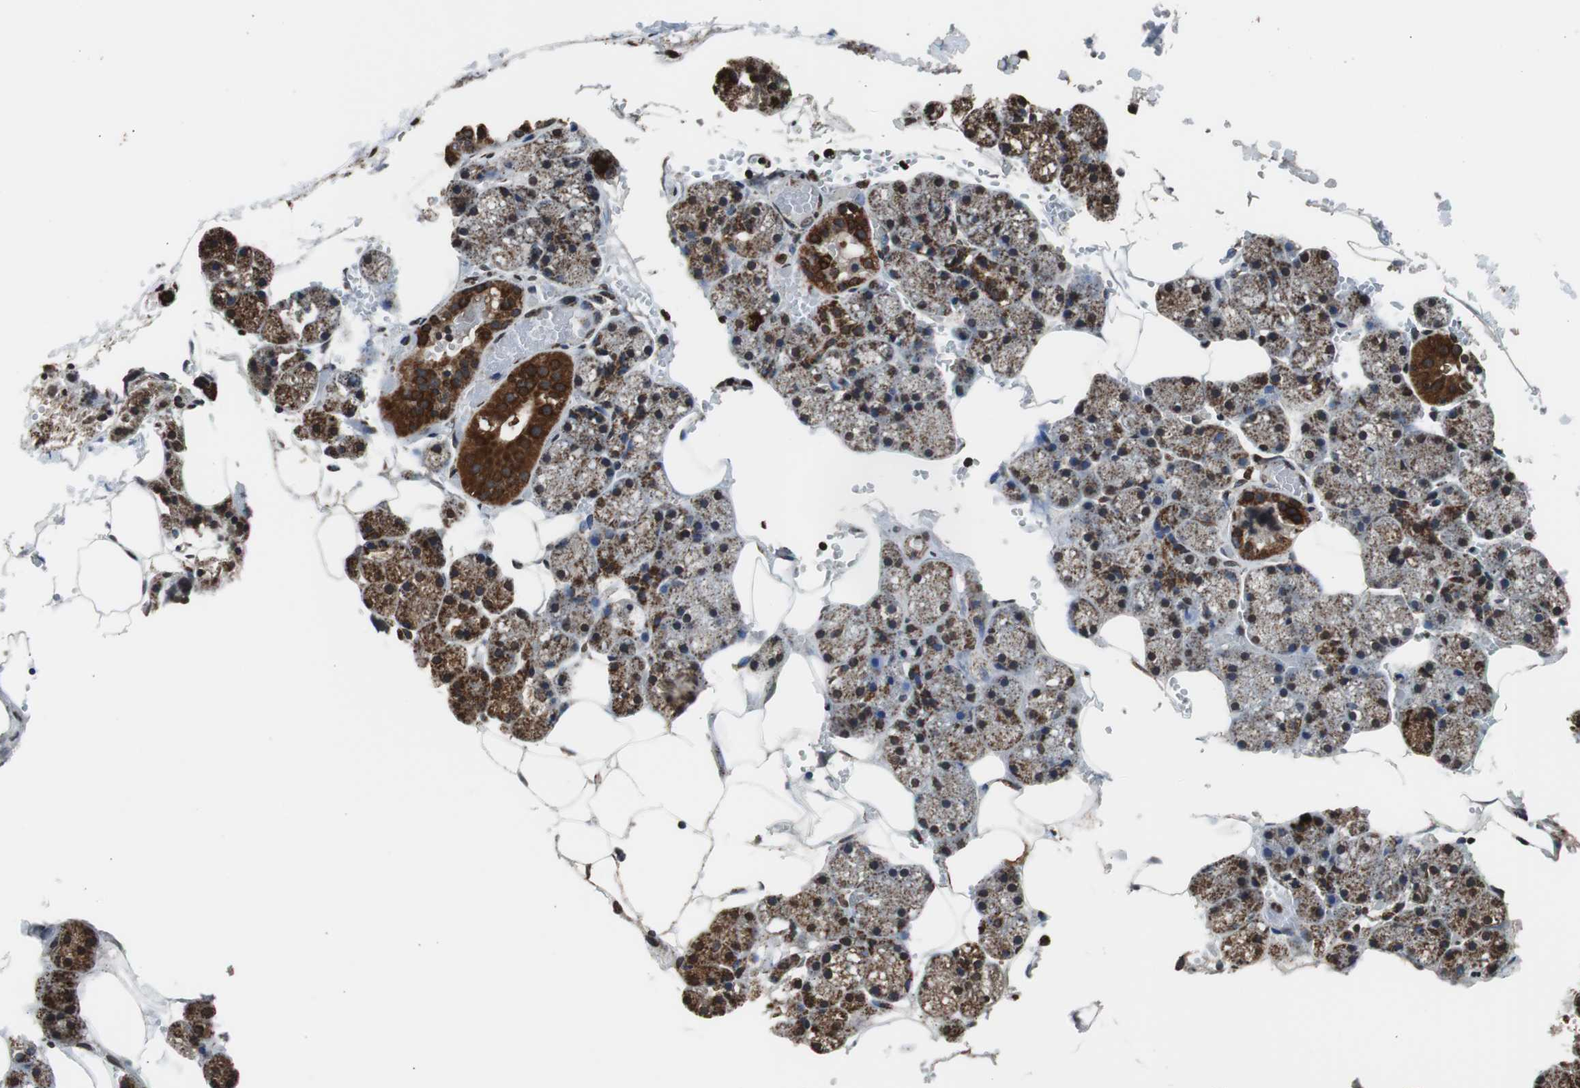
{"staining": {"intensity": "strong", "quantity": ">75%", "location": "cytoplasmic/membranous"}, "tissue": "salivary gland", "cell_type": "Glandular cells", "image_type": "normal", "snomed": [{"axis": "morphology", "description": "Normal tissue, NOS"}, {"axis": "topography", "description": "Salivary gland"}], "caption": "Immunohistochemistry (IHC) photomicrograph of normal salivary gland: salivary gland stained using IHC demonstrates high levels of strong protein expression localized specifically in the cytoplasmic/membranous of glandular cells, appearing as a cytoplasmic/membranous brown color.", "gene": "HSPA9", "patient": {"sex": "male", "age": 62}}